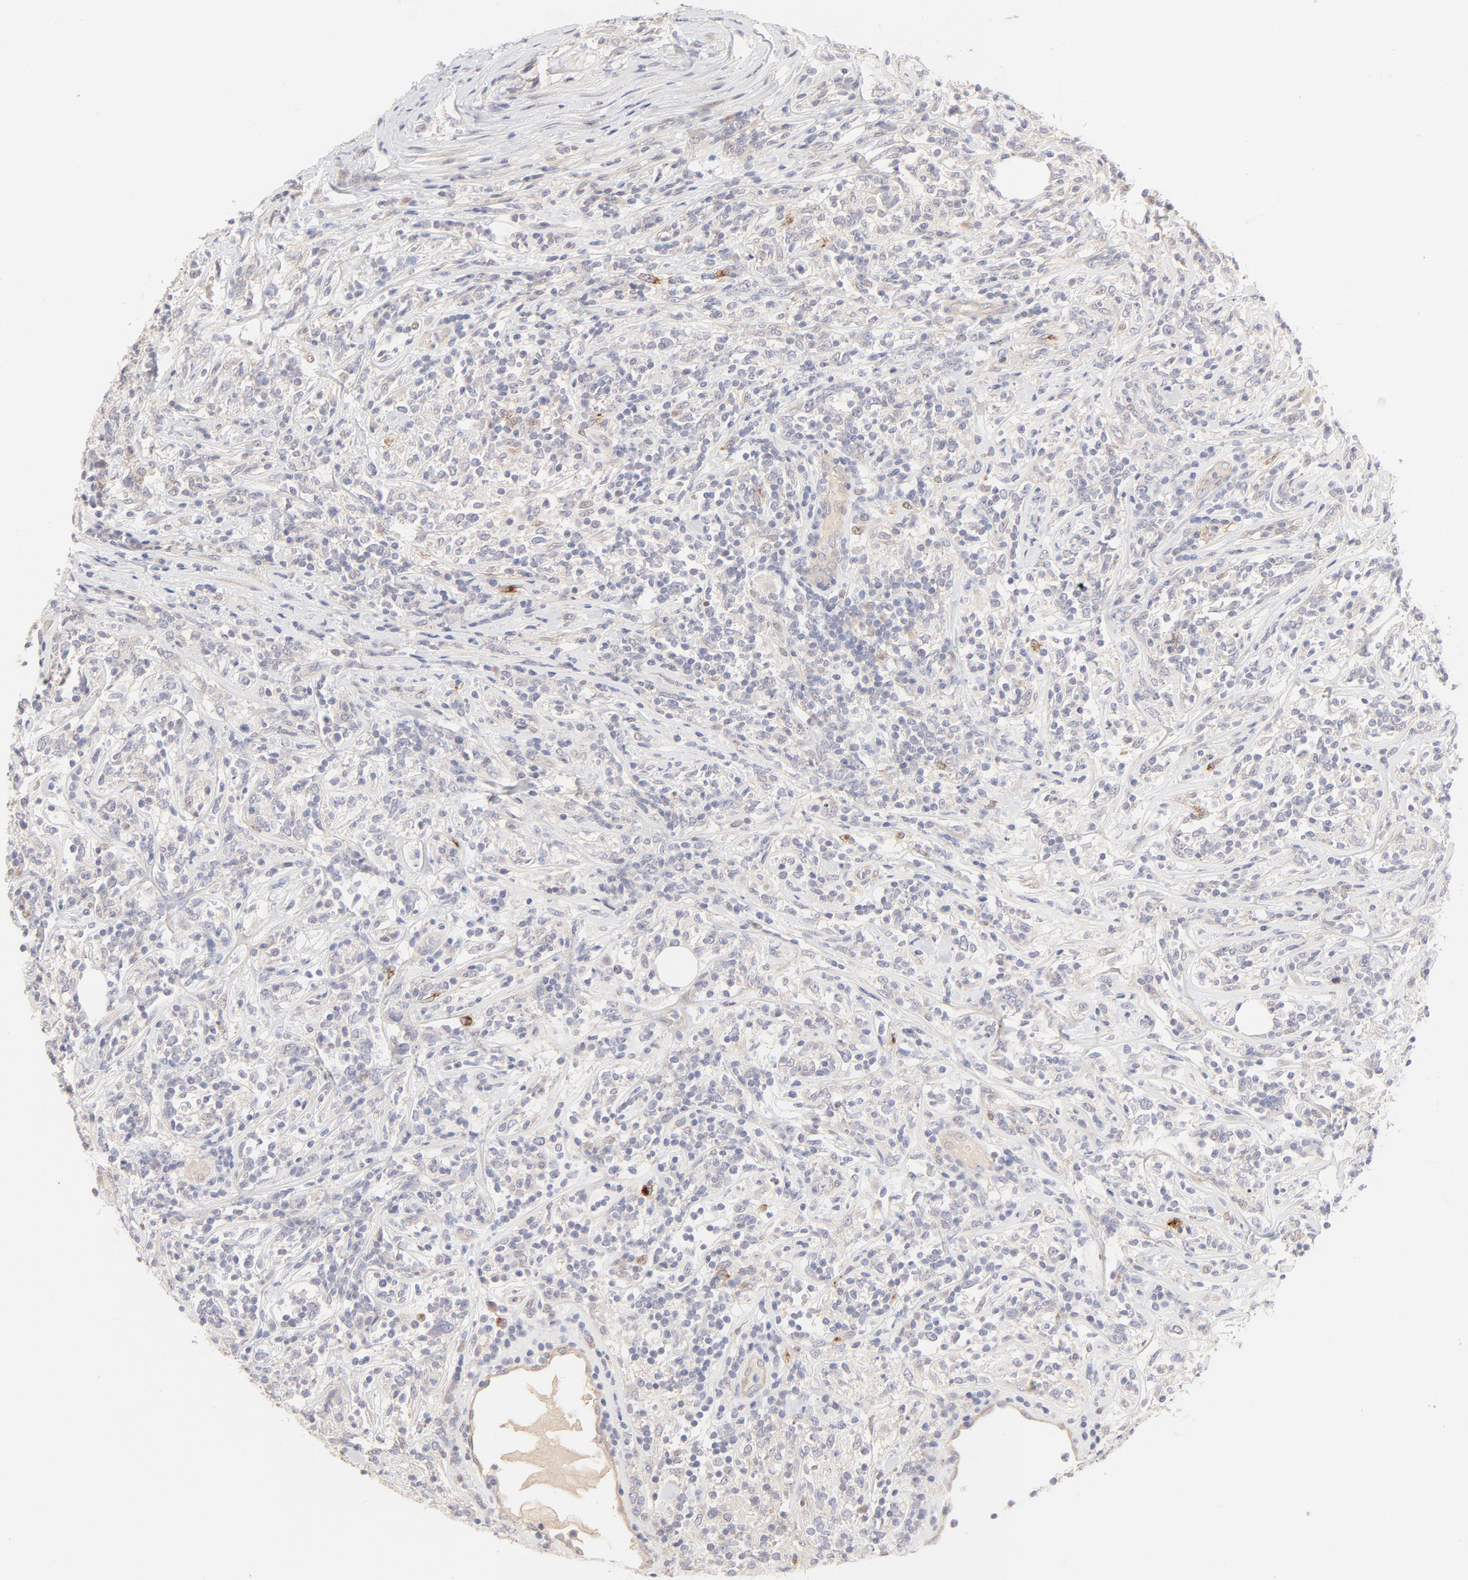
{"staining": {"intensity": "negative", "quantity": "none", "location": "none"}, "tissue": "lymphoma", "cell_type": "Tumor cells", "image_type": "cancer", "snomed": [{"axis": "morphology", "description": "Malignant lymphoma, non-Hodgkin's type, High grade"}, {"axis": "topography", "description": "Lymph node"}], "caption": "Immunohistochemistry (IHC) micrograph of malignant lymphoma, non-Hodgkin's type (high-grade) stained for a protein (brown), which shows no expression in tumor cells.", "gene": "ELF3", "patient": {"sex": "female", "age": 84}}